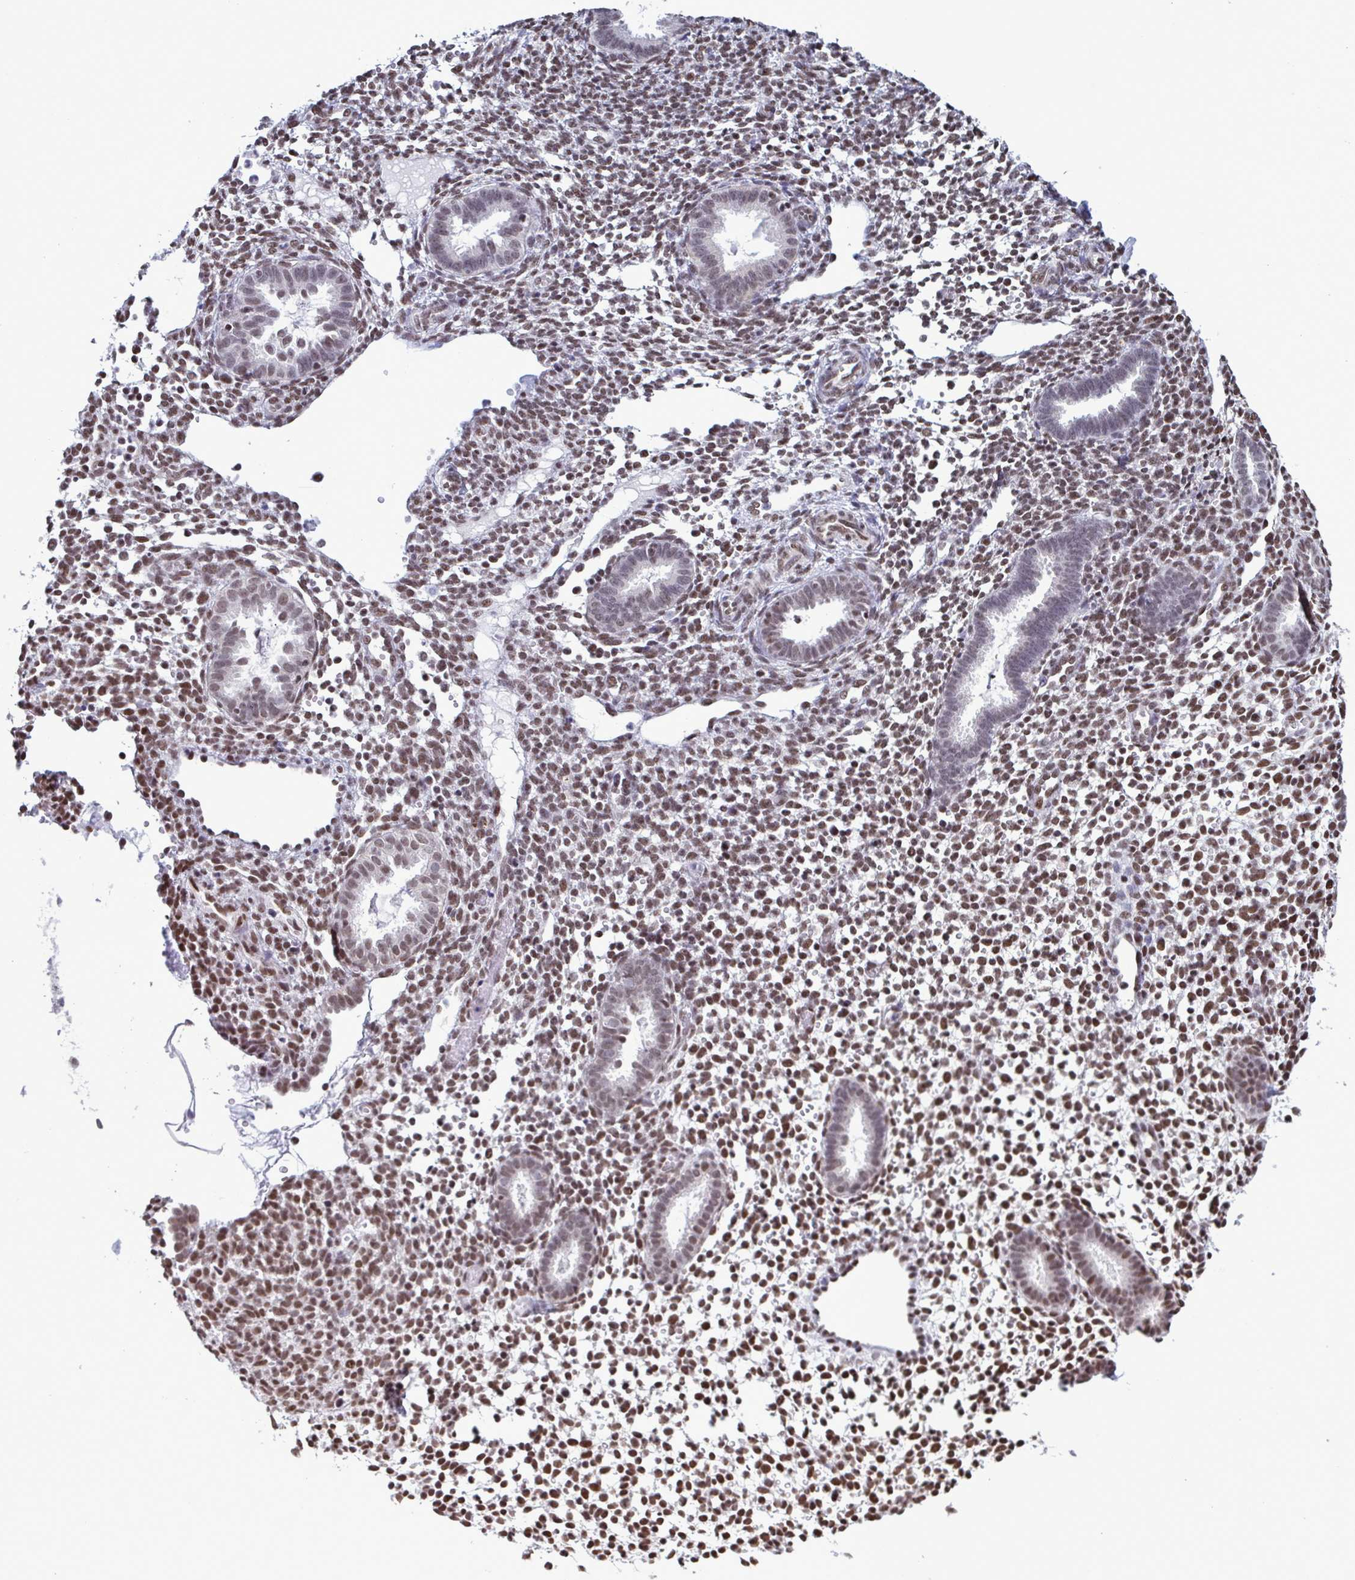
{"staining": {"intensity": "moderate", "quantity": ">75%", "location": "nuclear"}, "tissue": "endometrium", "cell_type": "Cells in endometrial stroma", "image_type": "normal", "snomed": [{"axis": "morphology", "description": "Normal tissue, NOS"}, {"axis": "topography", "description": "Endometrium"}], "caption": "Cells in endometrial stroma exhibit medium levels of moderate nuclear staining in approximately >75% of cells in unremarkable human endometrium.", "gene": "TIMM21", "patient": {"sex": "female", "age": 36}}